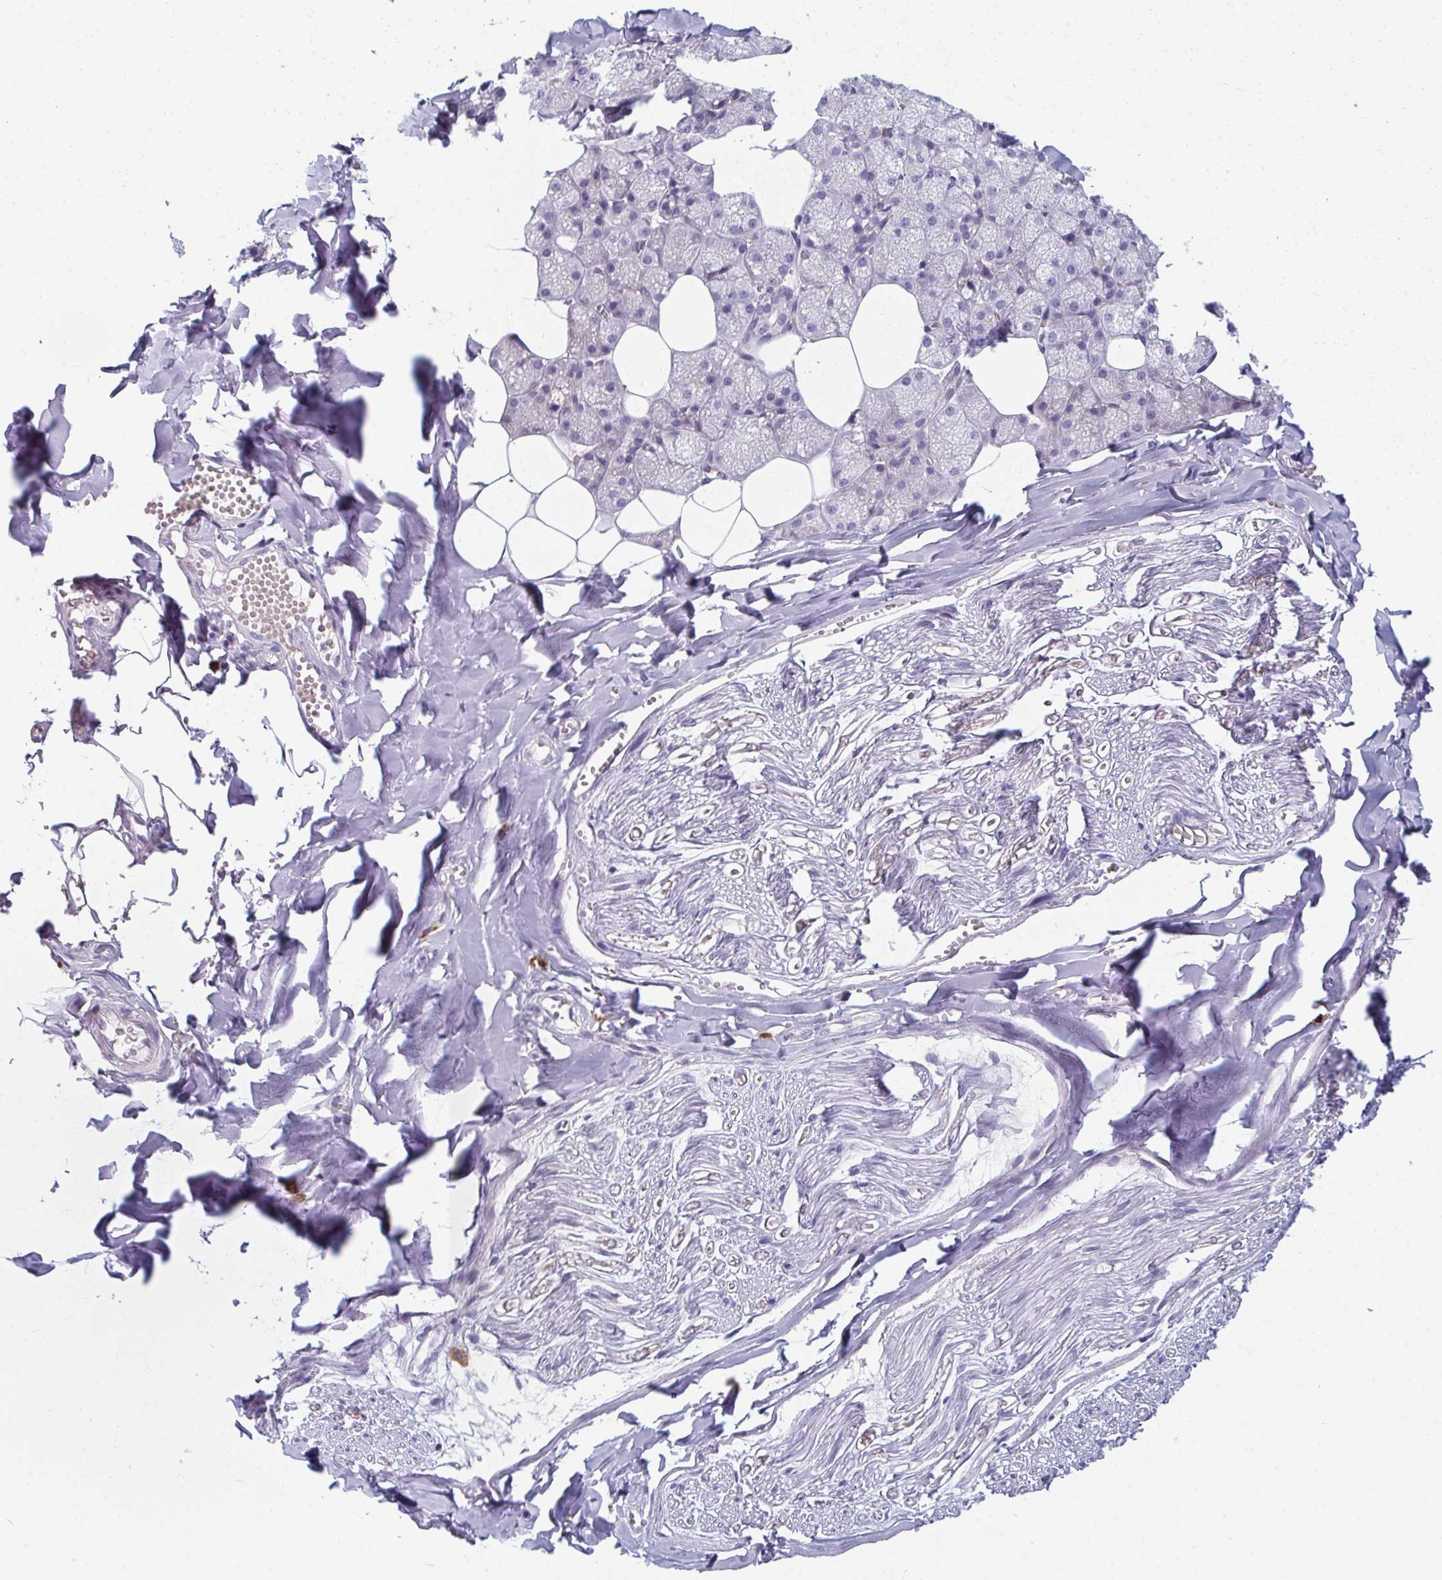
{"staining": {"intensity": "negative", "quantity": "none", "location": "none"}, "tissue": "salivary gland", "cell_type": "Glandular cells", "image_type": "normal", "snomed": [{"axis": "morphology", "description": "Normal tissue, NOS"}, {"axis": "topography", "description": "Salivary gland"}, {"axis": "topography", "description": "Peripheral nerve tissue"}], "caption": "Histopathology image shows no protein positivity in glandular cells of normal salivary gland. Nuclei are stained in blue.", "gene": "EIF1AD", "patient": {"sex": "male", "age": 38}}